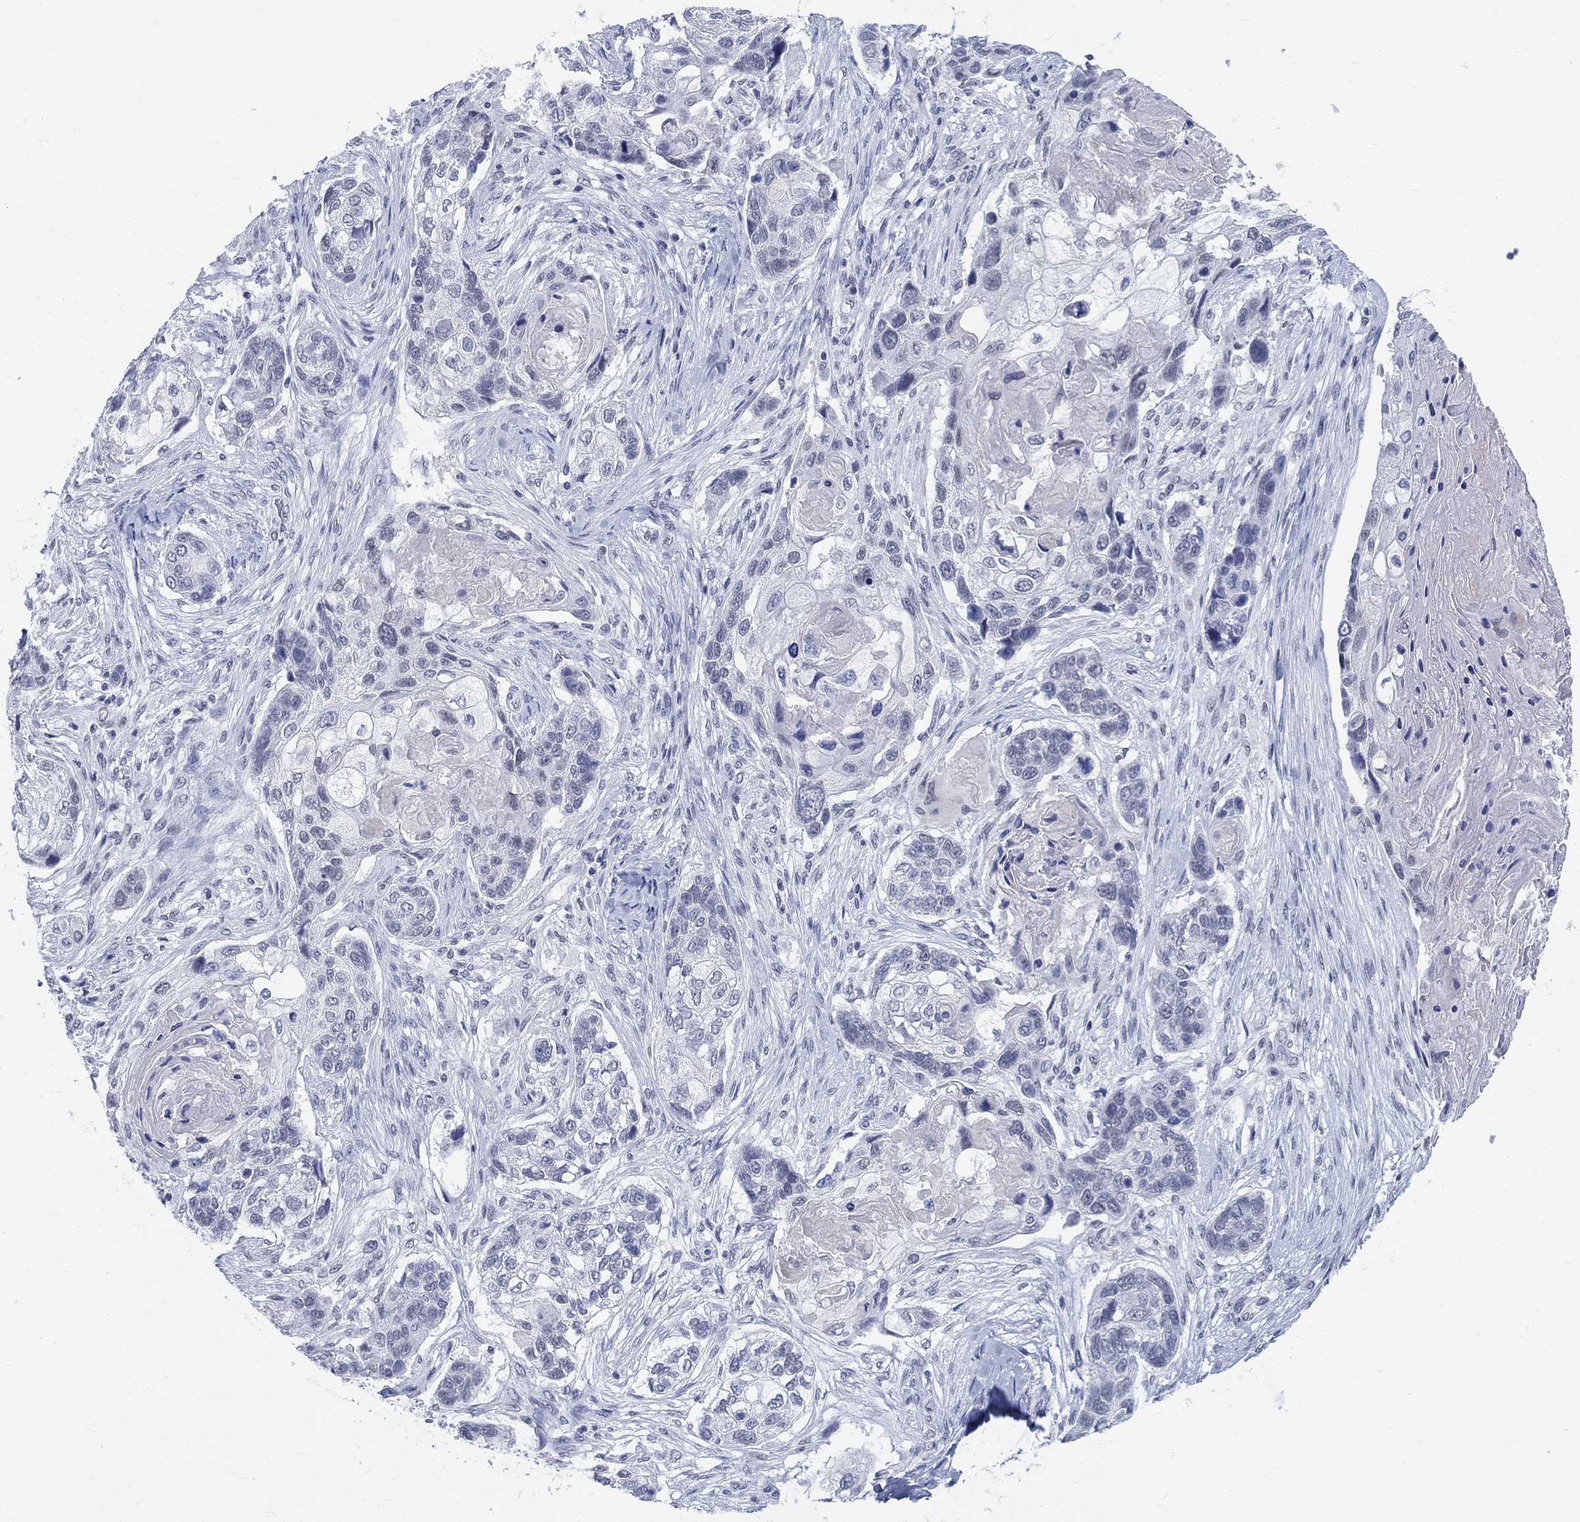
{"staining": {"intensity": "negative", "quantity": "none", "location": "none"}, "tissue": "lung cancer", "cell_type": "Tumor cells", "image_type": "cancer", "snomed": [{"axis": "morphology", "description": "Normal tissue, NOS"}, {"axis": "morphology", "description": "Squamous cell carcinoma, NOS"}, {"axis": "topography", "description": "Bronchus"}, {"axis": "topography", "description": "Lung"}], "caption": "Tumor cells show no significant staining in lung cancer (squamous cell carcinoma).", "gene": "ANKS1B", "patient": {"sex": "male", "age": 69}}